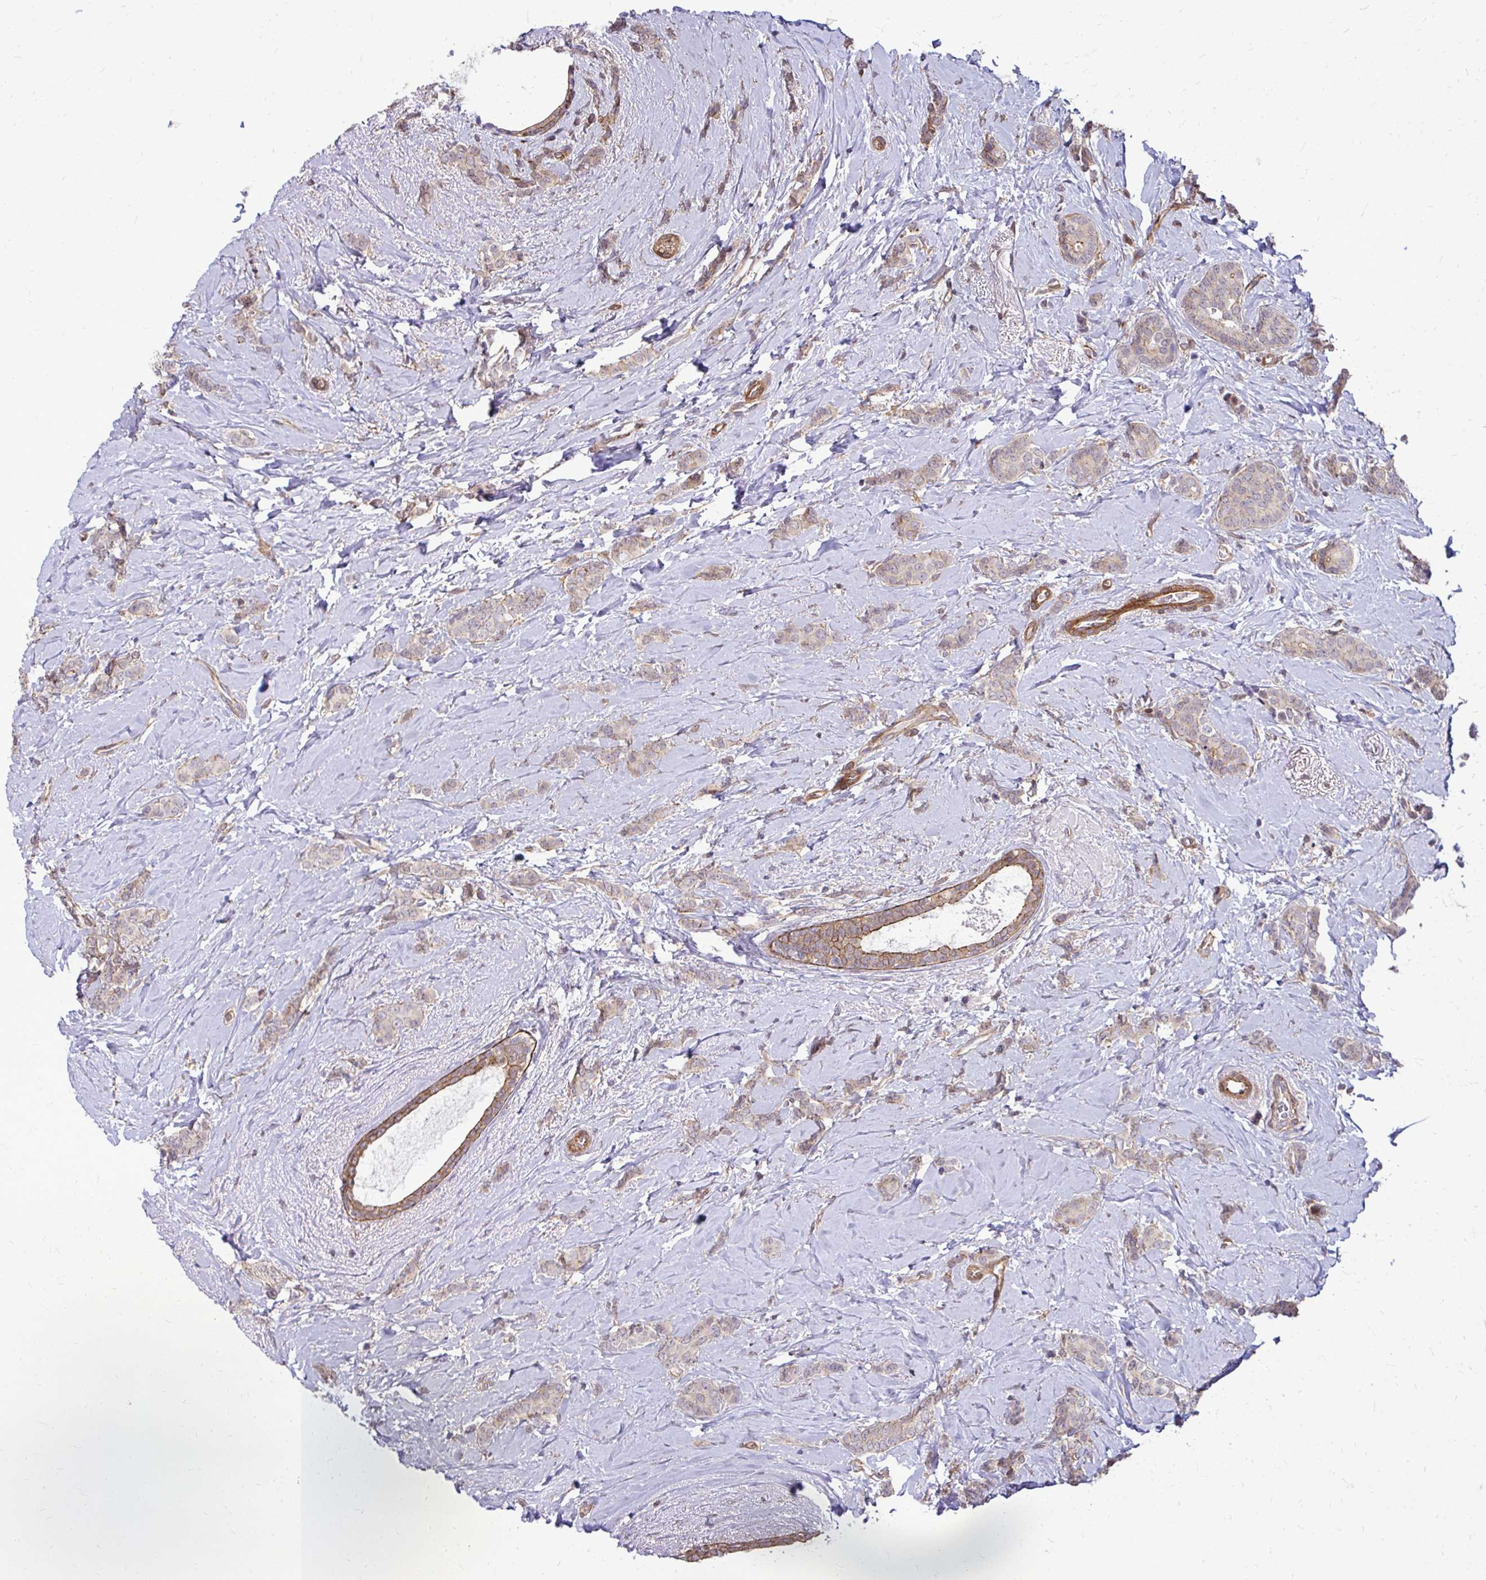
{"staining": {"intensity": "weak", "quantity": "<25%", "location": "cytoplasmic/membranous"}, "tissue": "breast cancer", "cell_type": "Tumor cells", "image_type": "cancer", "snomed": [{"axis": "morphology", "description": "Normal tissue, NOS"}, {"axis": "morphology", "description": "Duct carcinoma"}, {"axis": "topography", "description": "Breast"}], "caption": "The immunohistochemistry image has no significant staining in tumor cells of breast intraductal carcinoma tissue.", "gene": "TRIP6", "patient": {"sex": "female", "age": 77}}